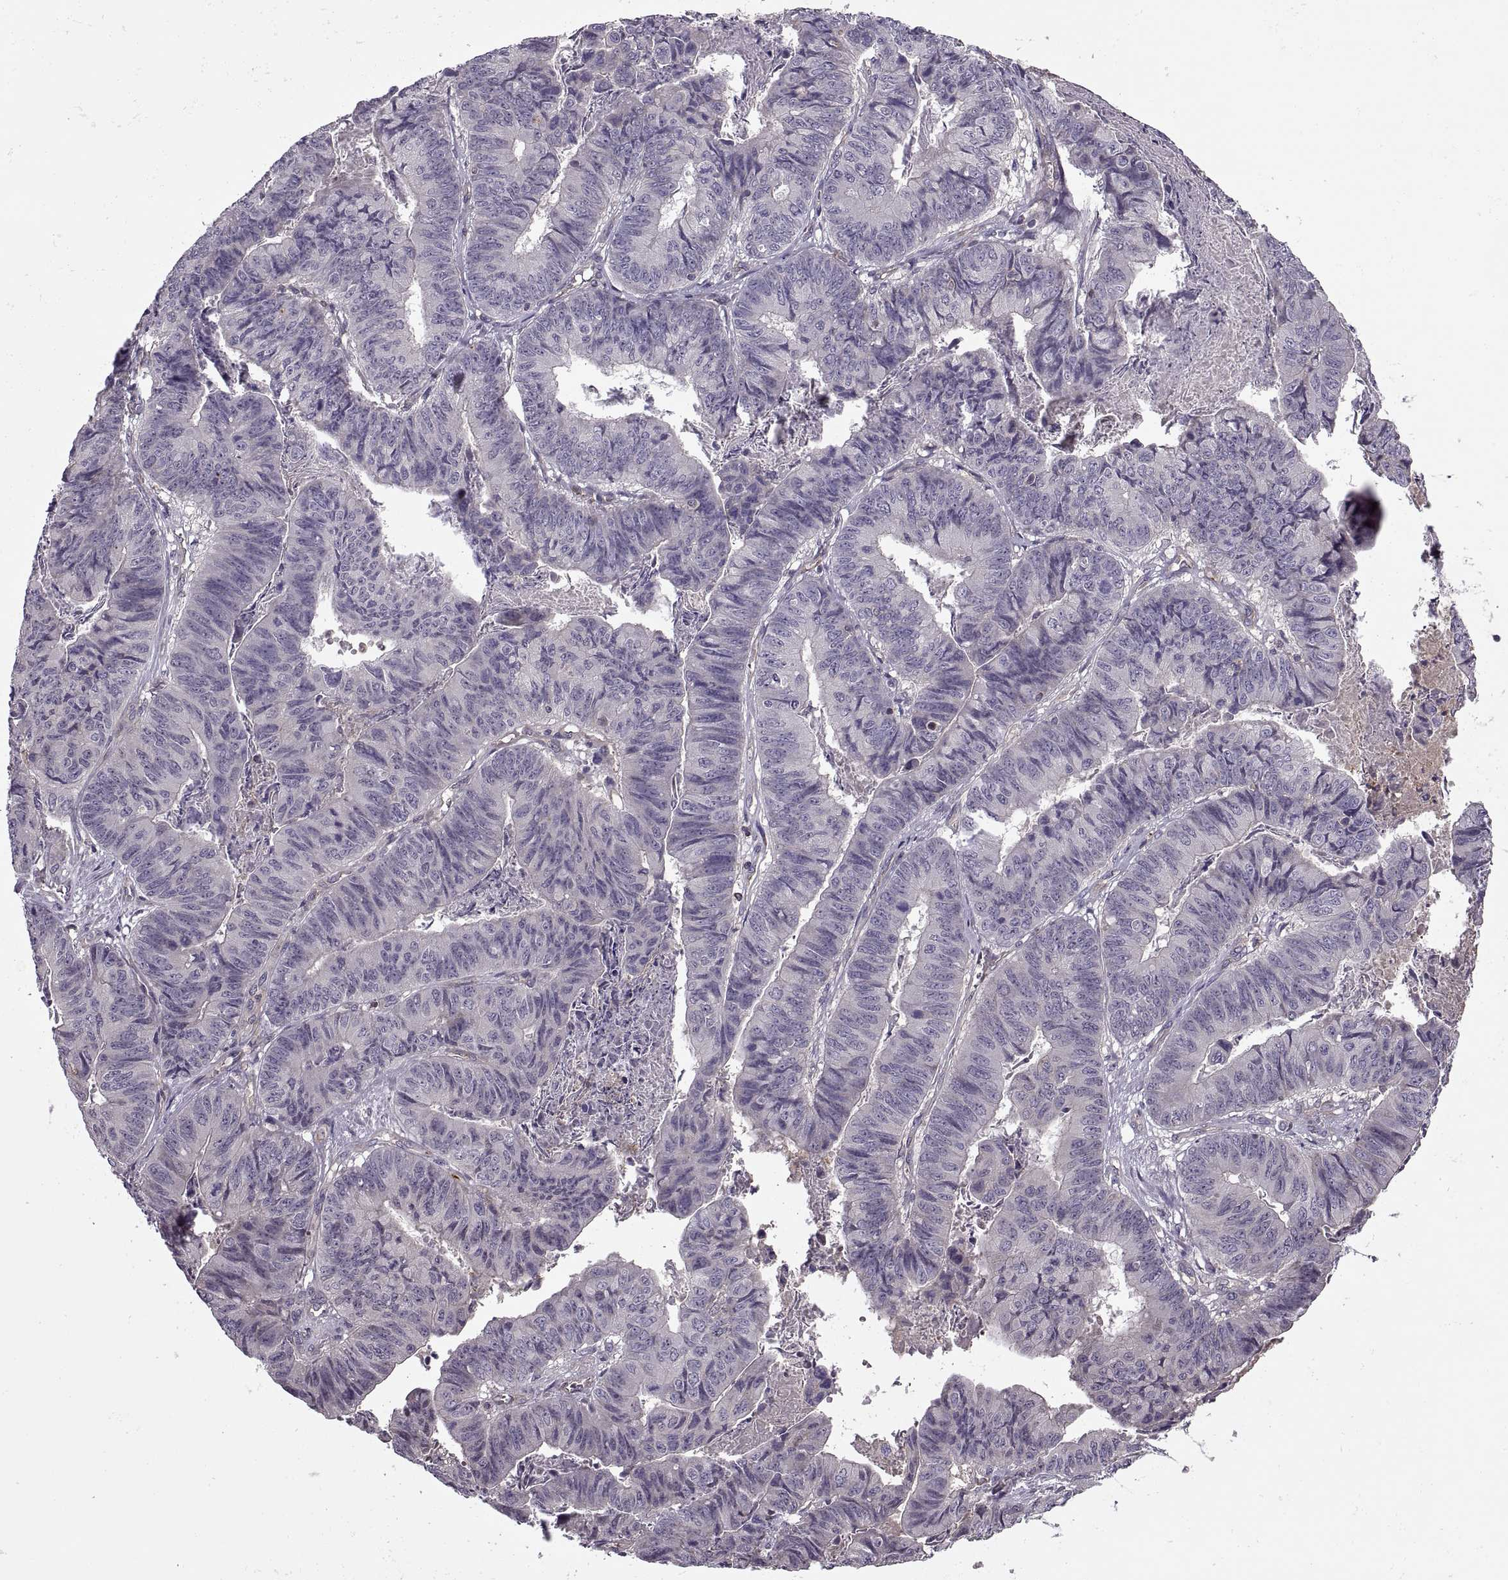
{"staining": {"intensity": "negative", "quantity": "none", "location": "none"}, "tissue": "stomach cancer", "cell_type": "Tumor cells", "image_type": "cancer", "snomed": [{"axis": "morphology", "description": "Adenocarcinoma, NOS"}, {"axis": "topography", "description": "Stomach, lower"}], "caption": "Immunohistochemical staining of adenocarcinoma (stomach) displays no significant positivity in tumor cells.", "gene": "SLC2A3", "patient": {"sex": "male", "age": 77}}